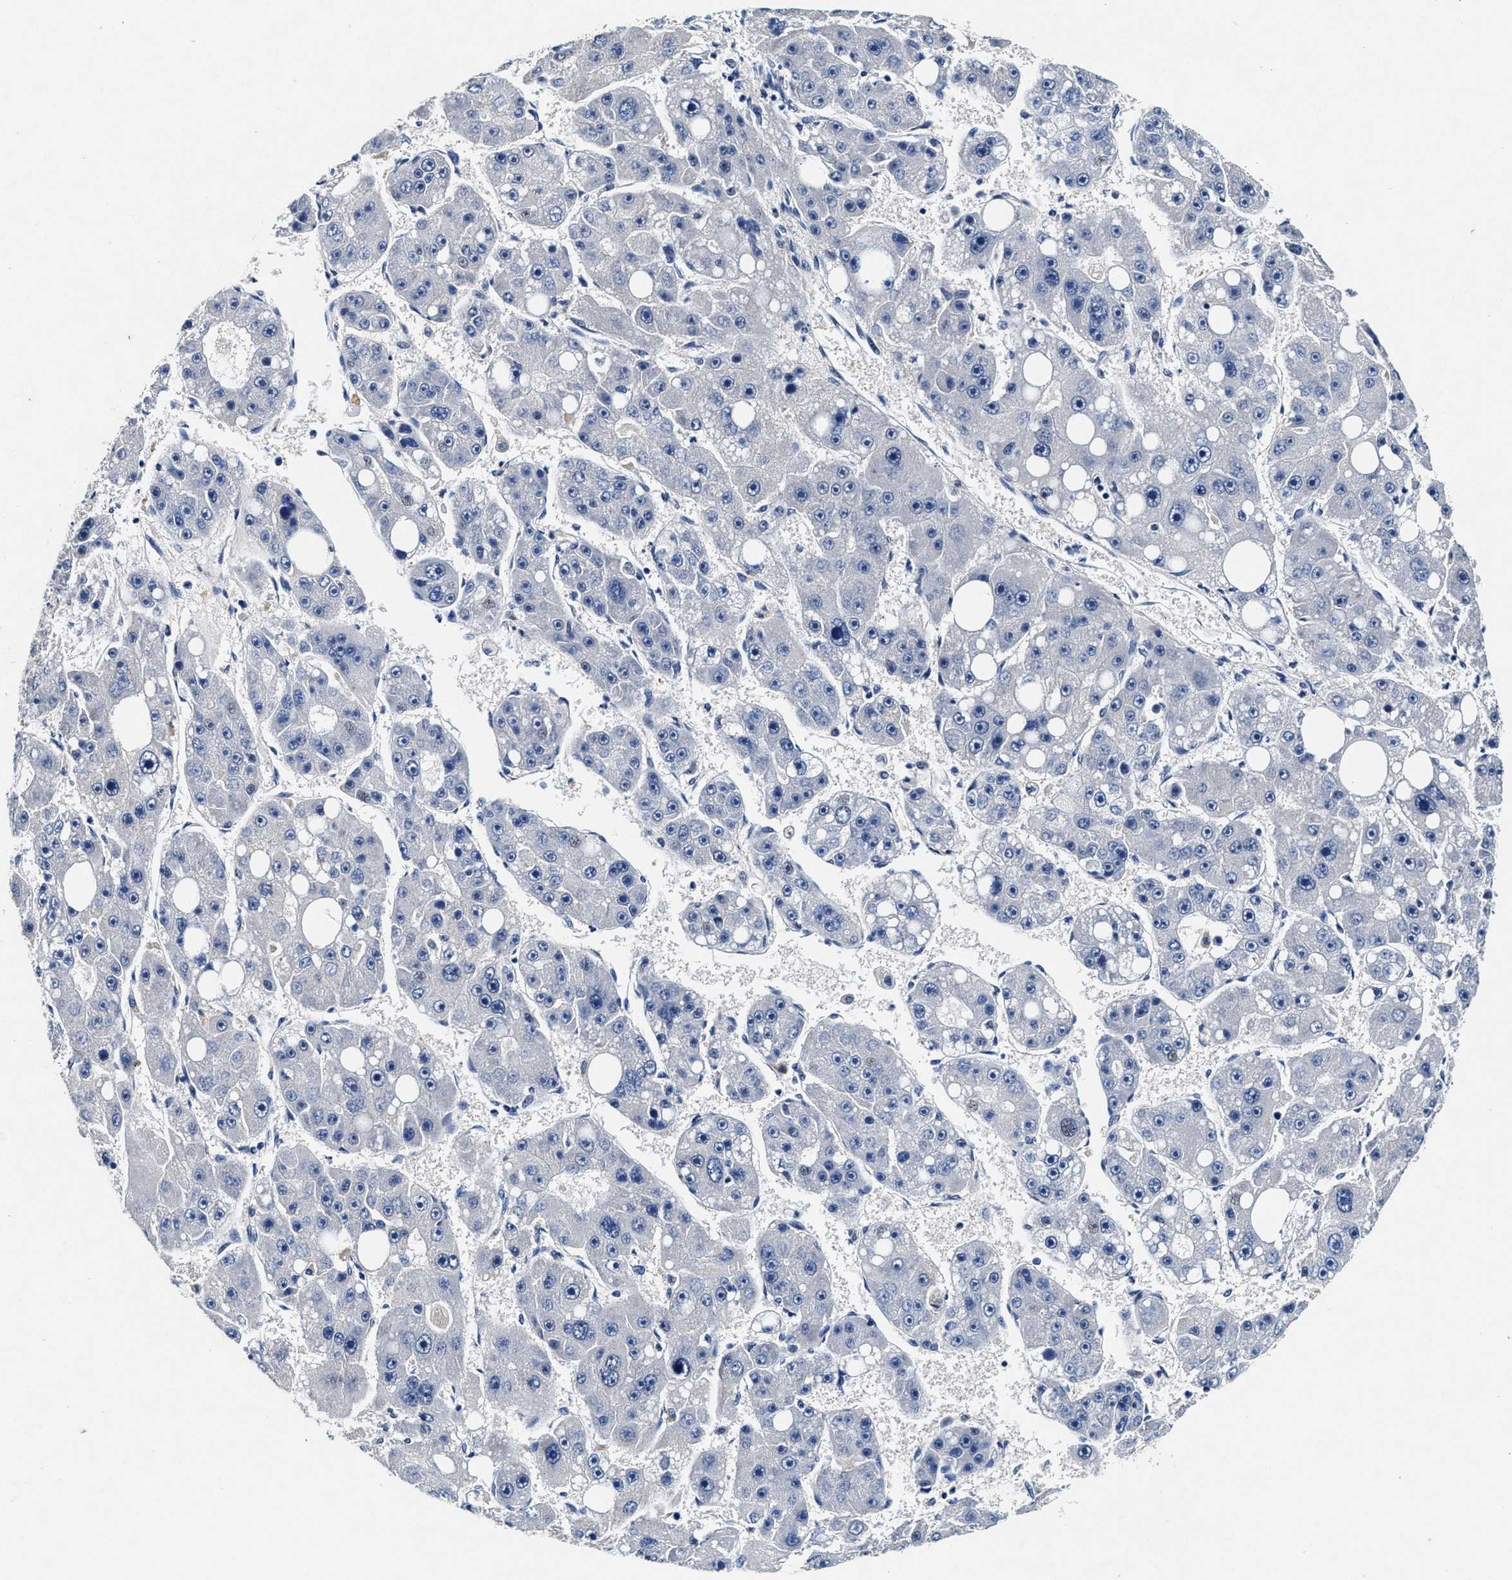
{"staining": {"intensity": "negative", "quantity": "none", "location": "none"}, "tissue": "liver cancer", "cell_type": "Tumor cells", "image_type": "cancer", "snomed": [{"axis": "morphology", "description": "Carcinoma, Hepatocellular, NOS"}, {"axis": "topography", "description": "Liver"}], "caption": "Human liver cancer (hepatocellular carcinoma) stained for a protein using immunohistochemistry (IHC) shows no expression in tumor cells.", "gene": "SLC8A1", "patient": {"sex": "female", "age": 61}}